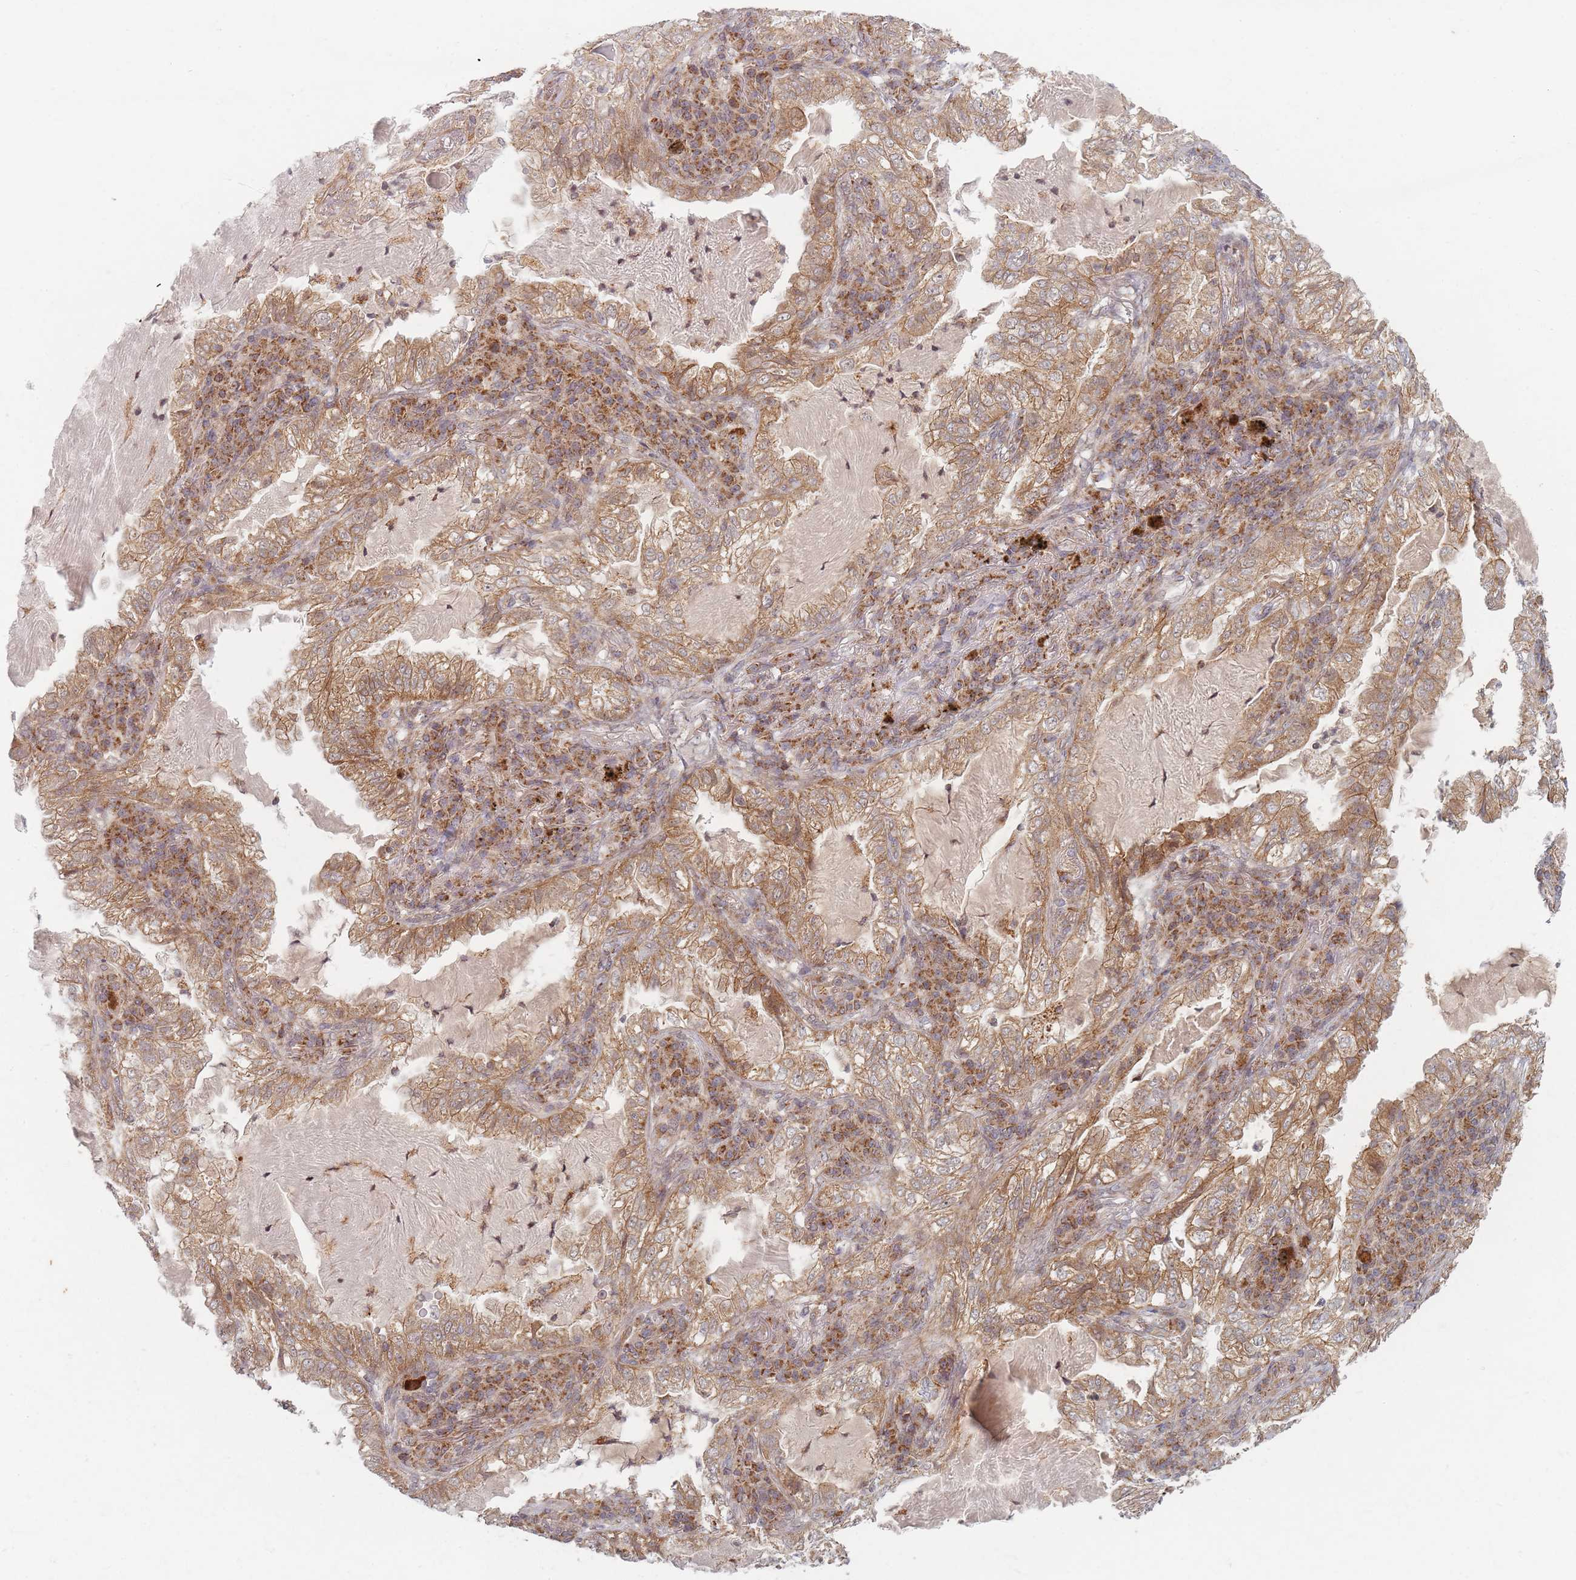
{"staining": {"intensity": "moderate", "quantity": ">75%", "location": "cytoplasmic/membranous"}, "tissue": "lung cancer", "cell_type": "Tumor cells", "image_type": "cancer", "snomed": [{"axis": "morphology", "description": "Adenocarcinoma, NOS"}, {"axis": "topography", "description": "Lung"}], "caption": "About >75% of tumor cells in human lung cancer show moderate cytoplasmic/membranous protein positivity as visualized by brown immunohistochemical staining.", "gene": "RADX", "patient": {"sex": "female", "age": 73}}